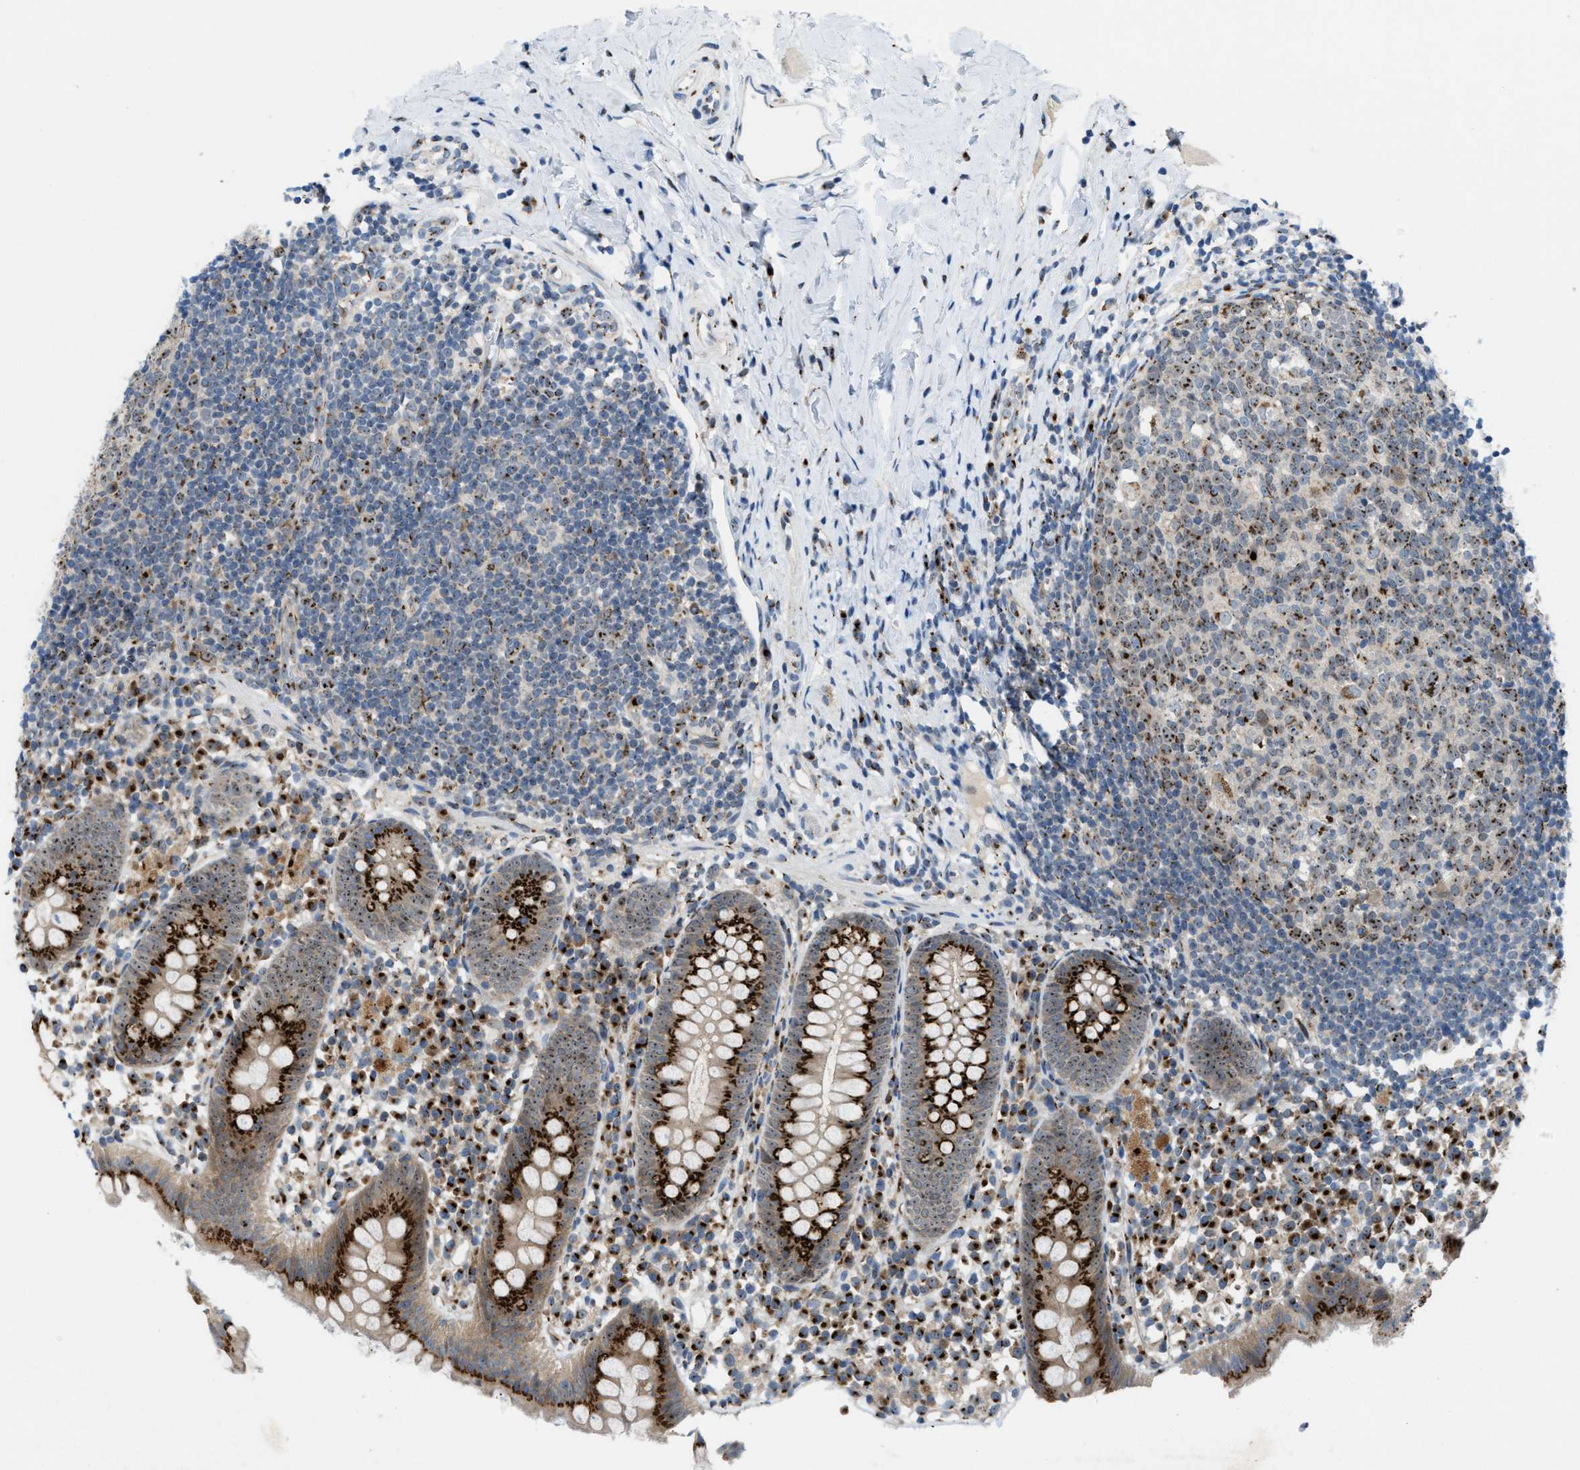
{"staining": {"intensity": "strong", "quantity": ">75%", "location": "cytoplasmic/membranous"}, "tissue": "appendix", "cell_type": "Glandular cells", "image_type": "normal", "snomed": [{"axis": "morphology", "description": "Normal tissue, NOS"}, {"axis": "topography", "description": "Appendix"}], "caption": "Appendix stained for a protein shows strong cytoplasmic/membranous positivity in glandular cells. (DAB IHC, brown staining for protein, blue staining for nuclei).", "gene": "SLC38A10", "patient": {"sex": "female", "age": 20}}